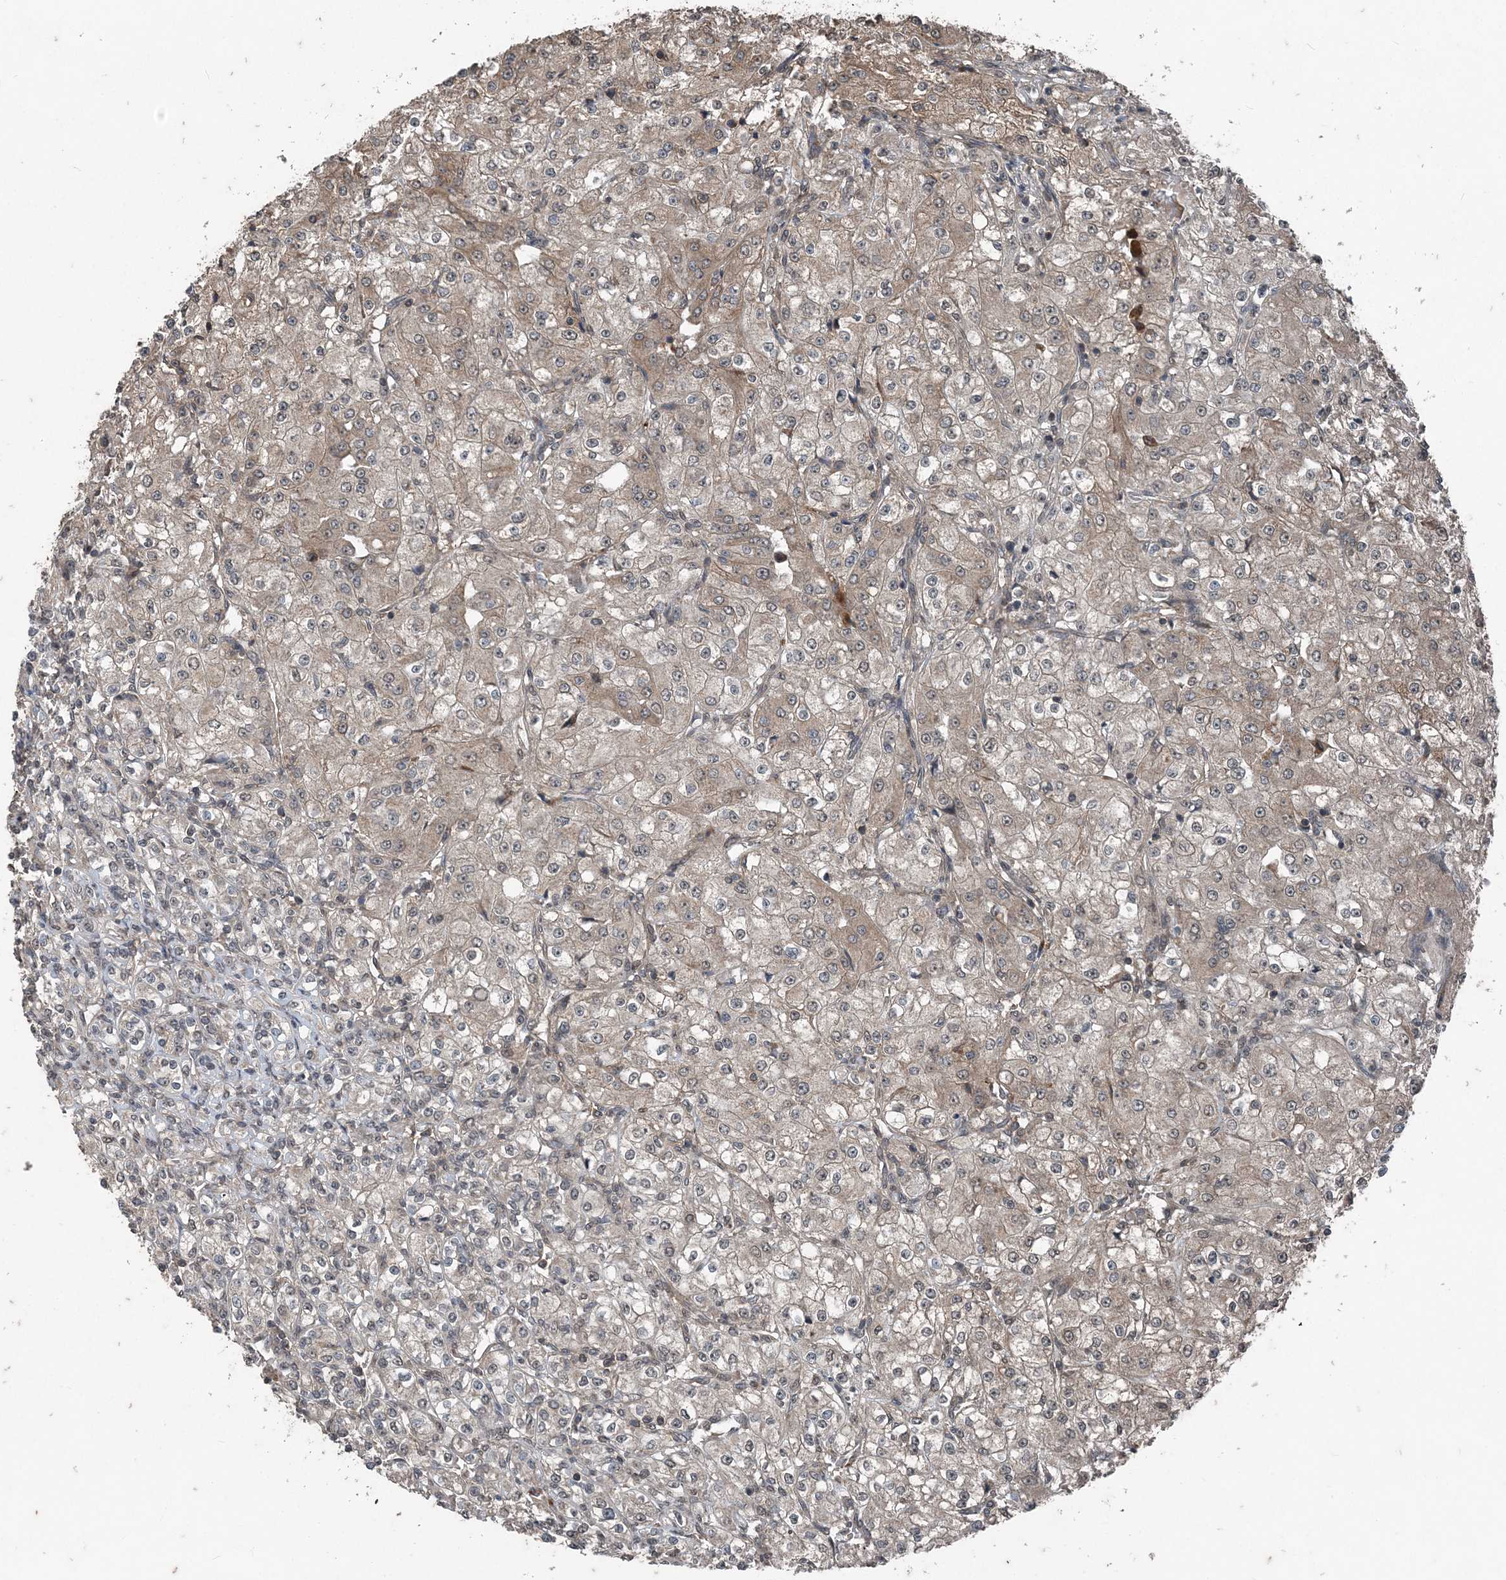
{"staining": {"intensity": "weak", "quantity": "25%-75%", "location": "cytoplasmic/membranous"}, "tissue": "renal cancer", "cell_type": "Tumor cells", "image_type": "cancer", "snomed": [{"axis": "morphology", "description": "Adenocarcinoma, NOS"}, {"axis": "topography", "description": "Kidney"}], "caption": "An immunohistochemistry histopathology image of neoplastic tissue is shown. Protein staining in brown shows weak cytoplasmic/membranous positivity in adenocarcinoma (renal) within tumor cells. The staining was performed using DAB (3,3'-diaminobenzidine), with brown indicating positive protein expression. Nuclei are stained blue with hematoxylin.", "gene": "CFL1", "patient": {"sex": "male", "age": 77}}